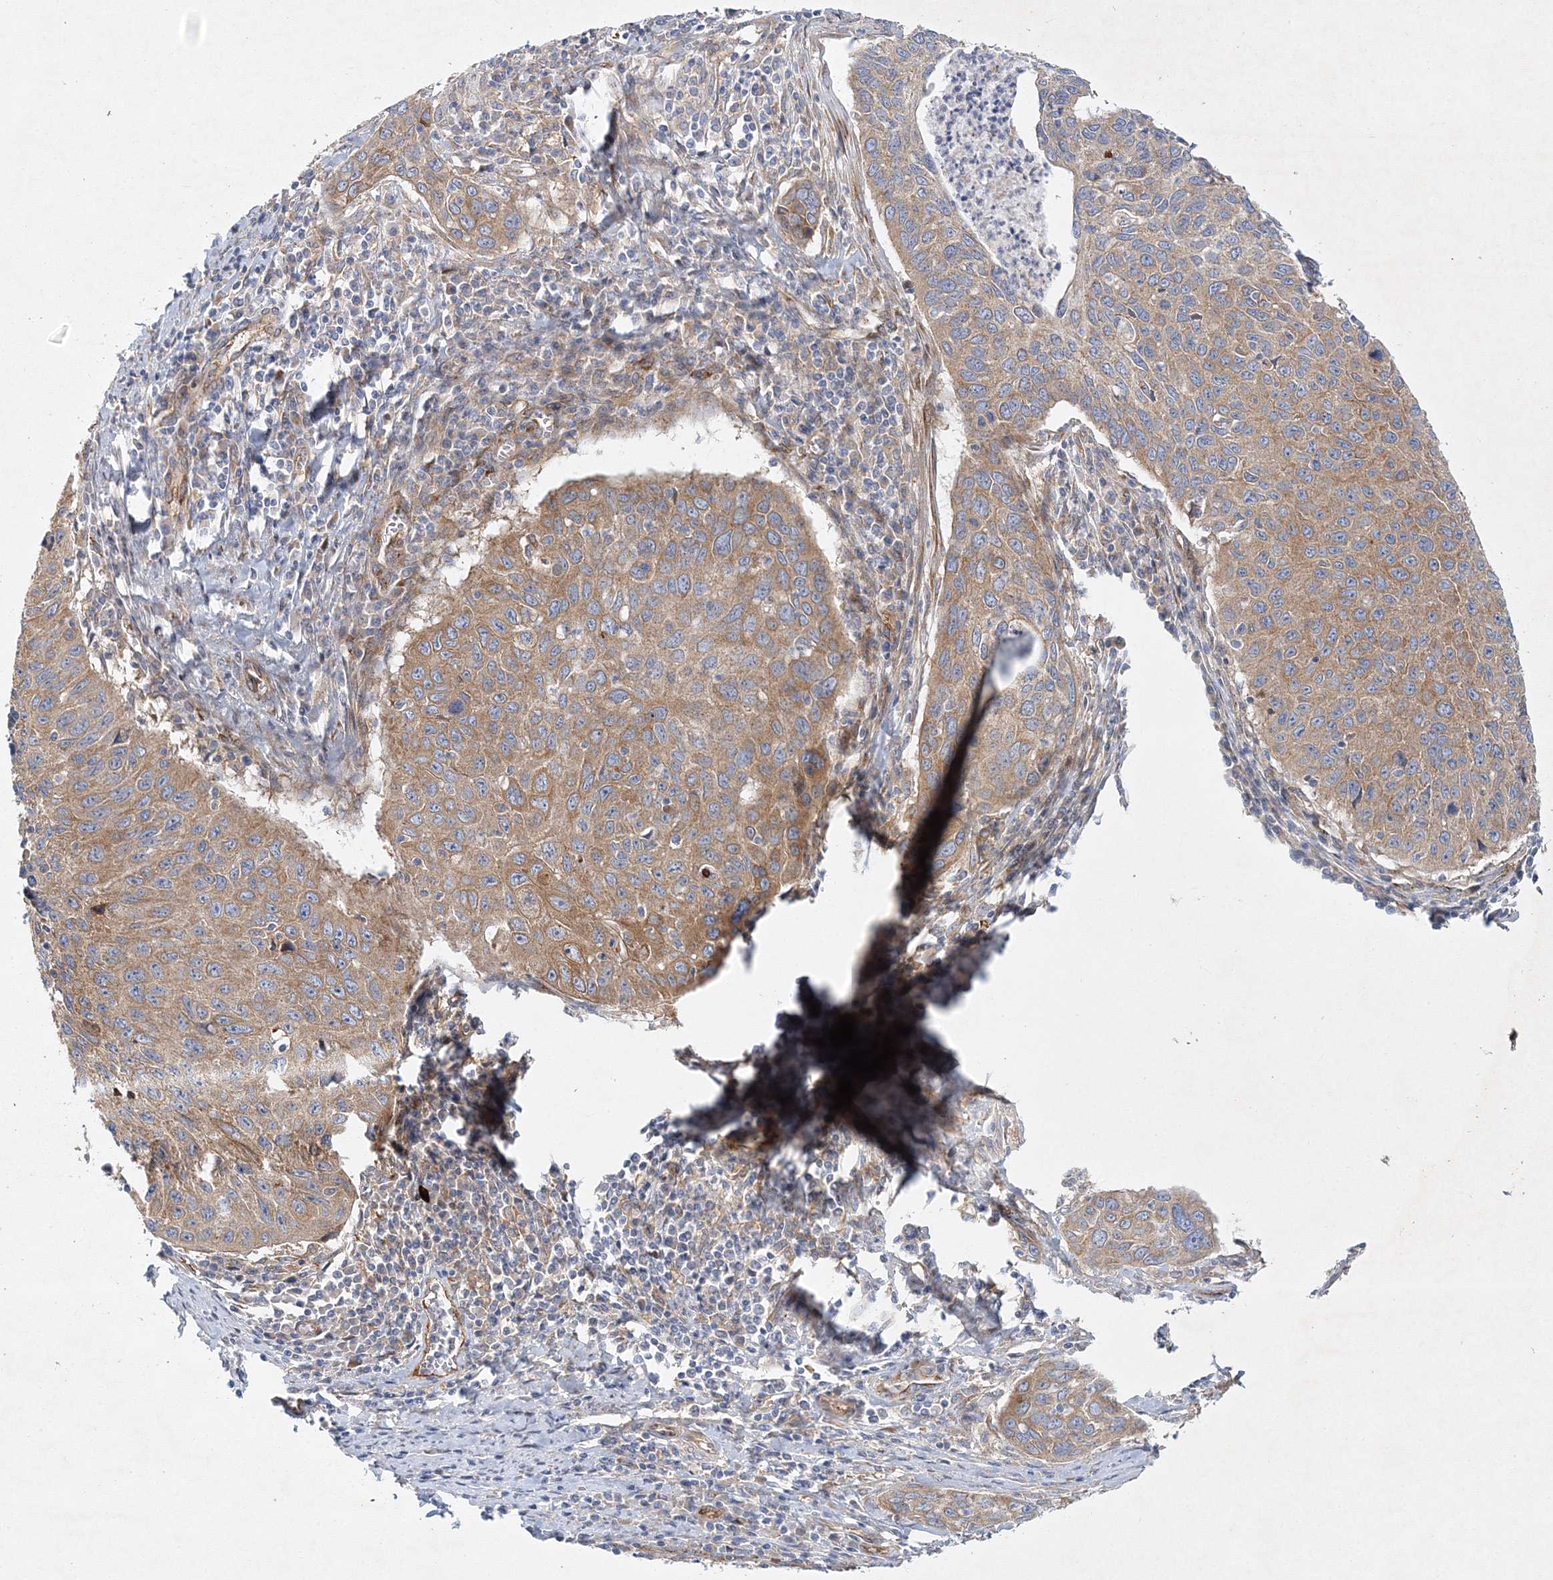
{"staining": {"intensity": "moderate", "quantity": ">75%", "location": "cytoplasmic/membranous"}, "tissue": "cervical cancer", "cell_type": "Tumor cells", "image_type": "cancer", "snomed": [{"axis": "morphology", "description": "Squamous cell carcinoma, NOS"}, {"axis": "topography", "description": "Cervix"}], "caption": "Protein positivity by IHC demonstrates moderate cytoplasmic/membranous positivity in about >75% of tumor cells in cervical squamous cell carcinoma.", "gene": "ZFYVE16", "patient": {"sex": "female", "age": 53}}